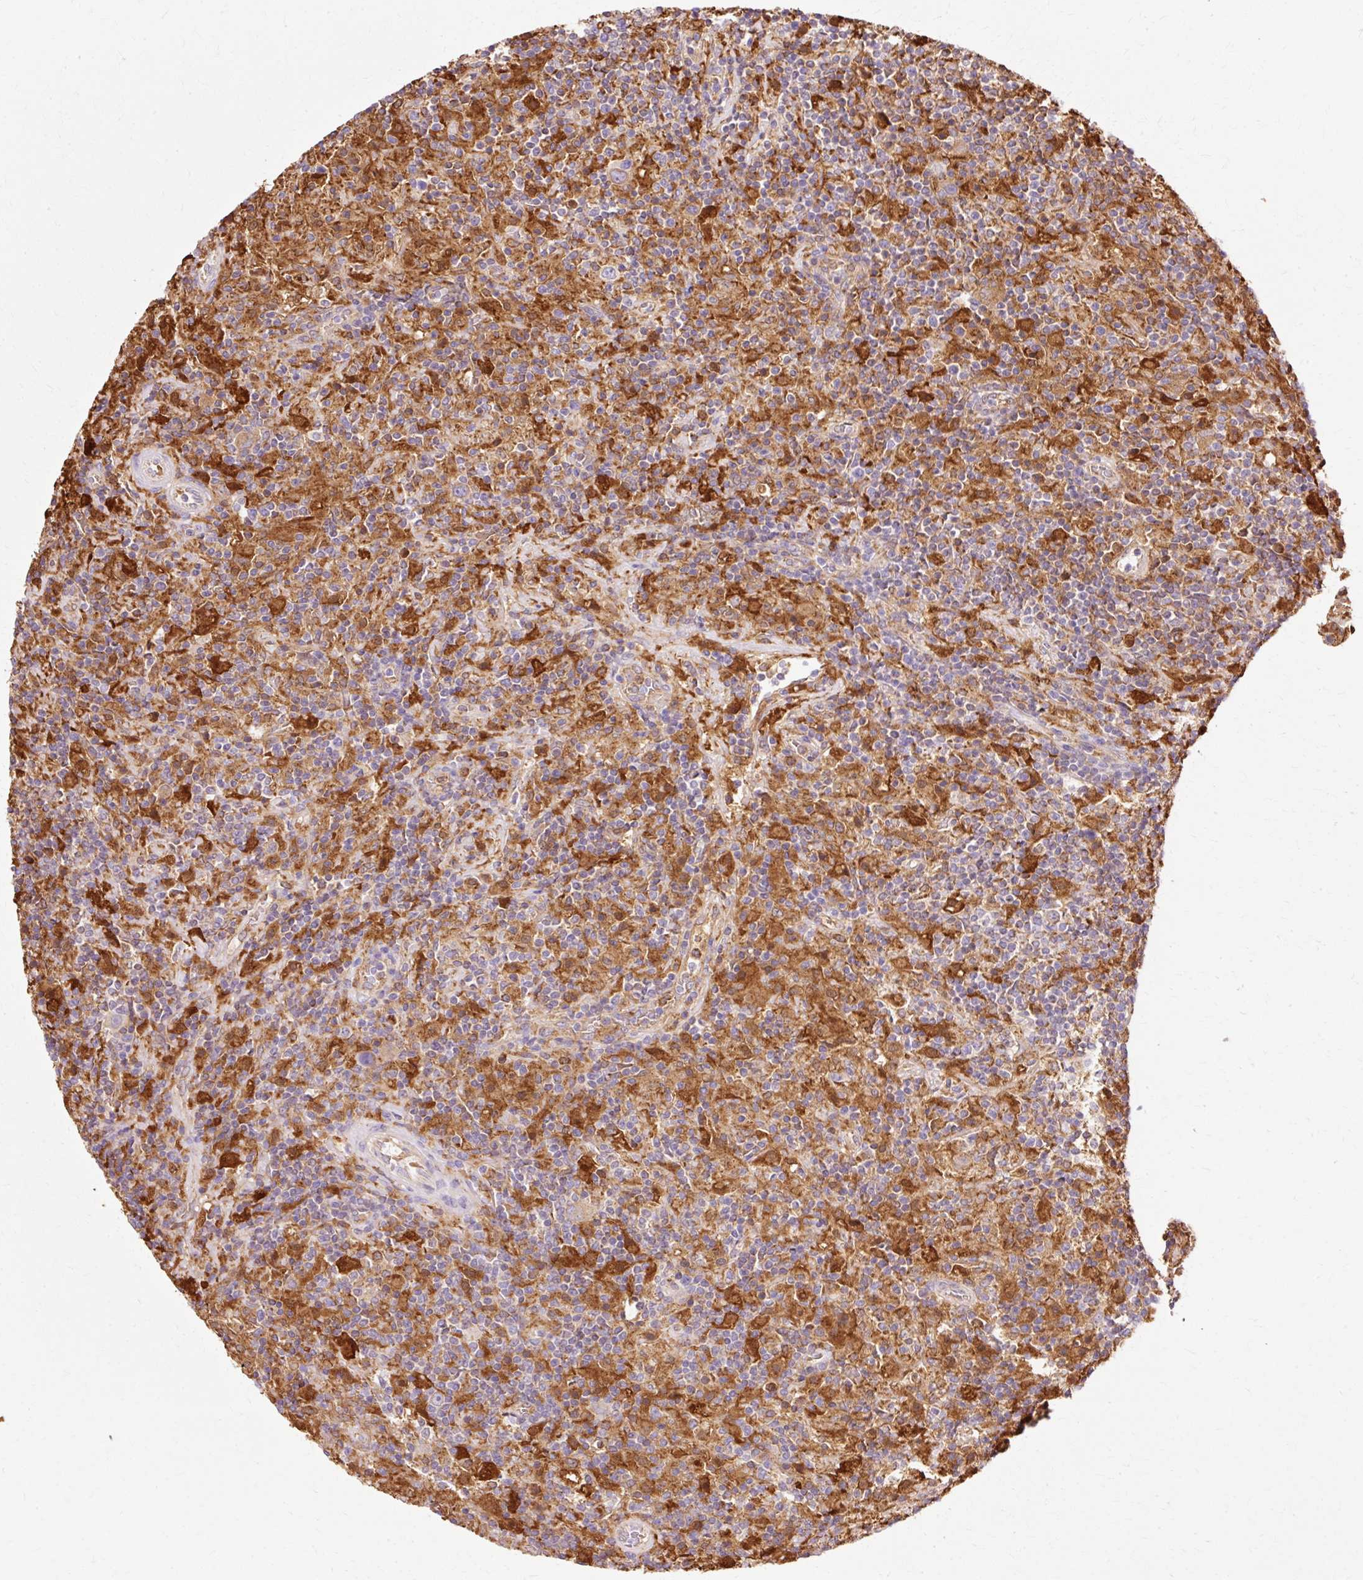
{"staining": {"intensity": "negative", "quantity": "none", "location": "none"}, "tissue": "lymphoma", "cell_type": "Tumor cells", "image_type": "cancer", "snomed": [{"axis": "morphology", "description": "Hodgkin's disease, NOS"}, {"axis": "topography", "description": "Lymph node"}], "caption": "Immunohistochemical staining of human lymphoma demonstrates no significant staining in tumor cells.", "gene": "GPX1", "patient": {"sex": "male", "age": 70}}